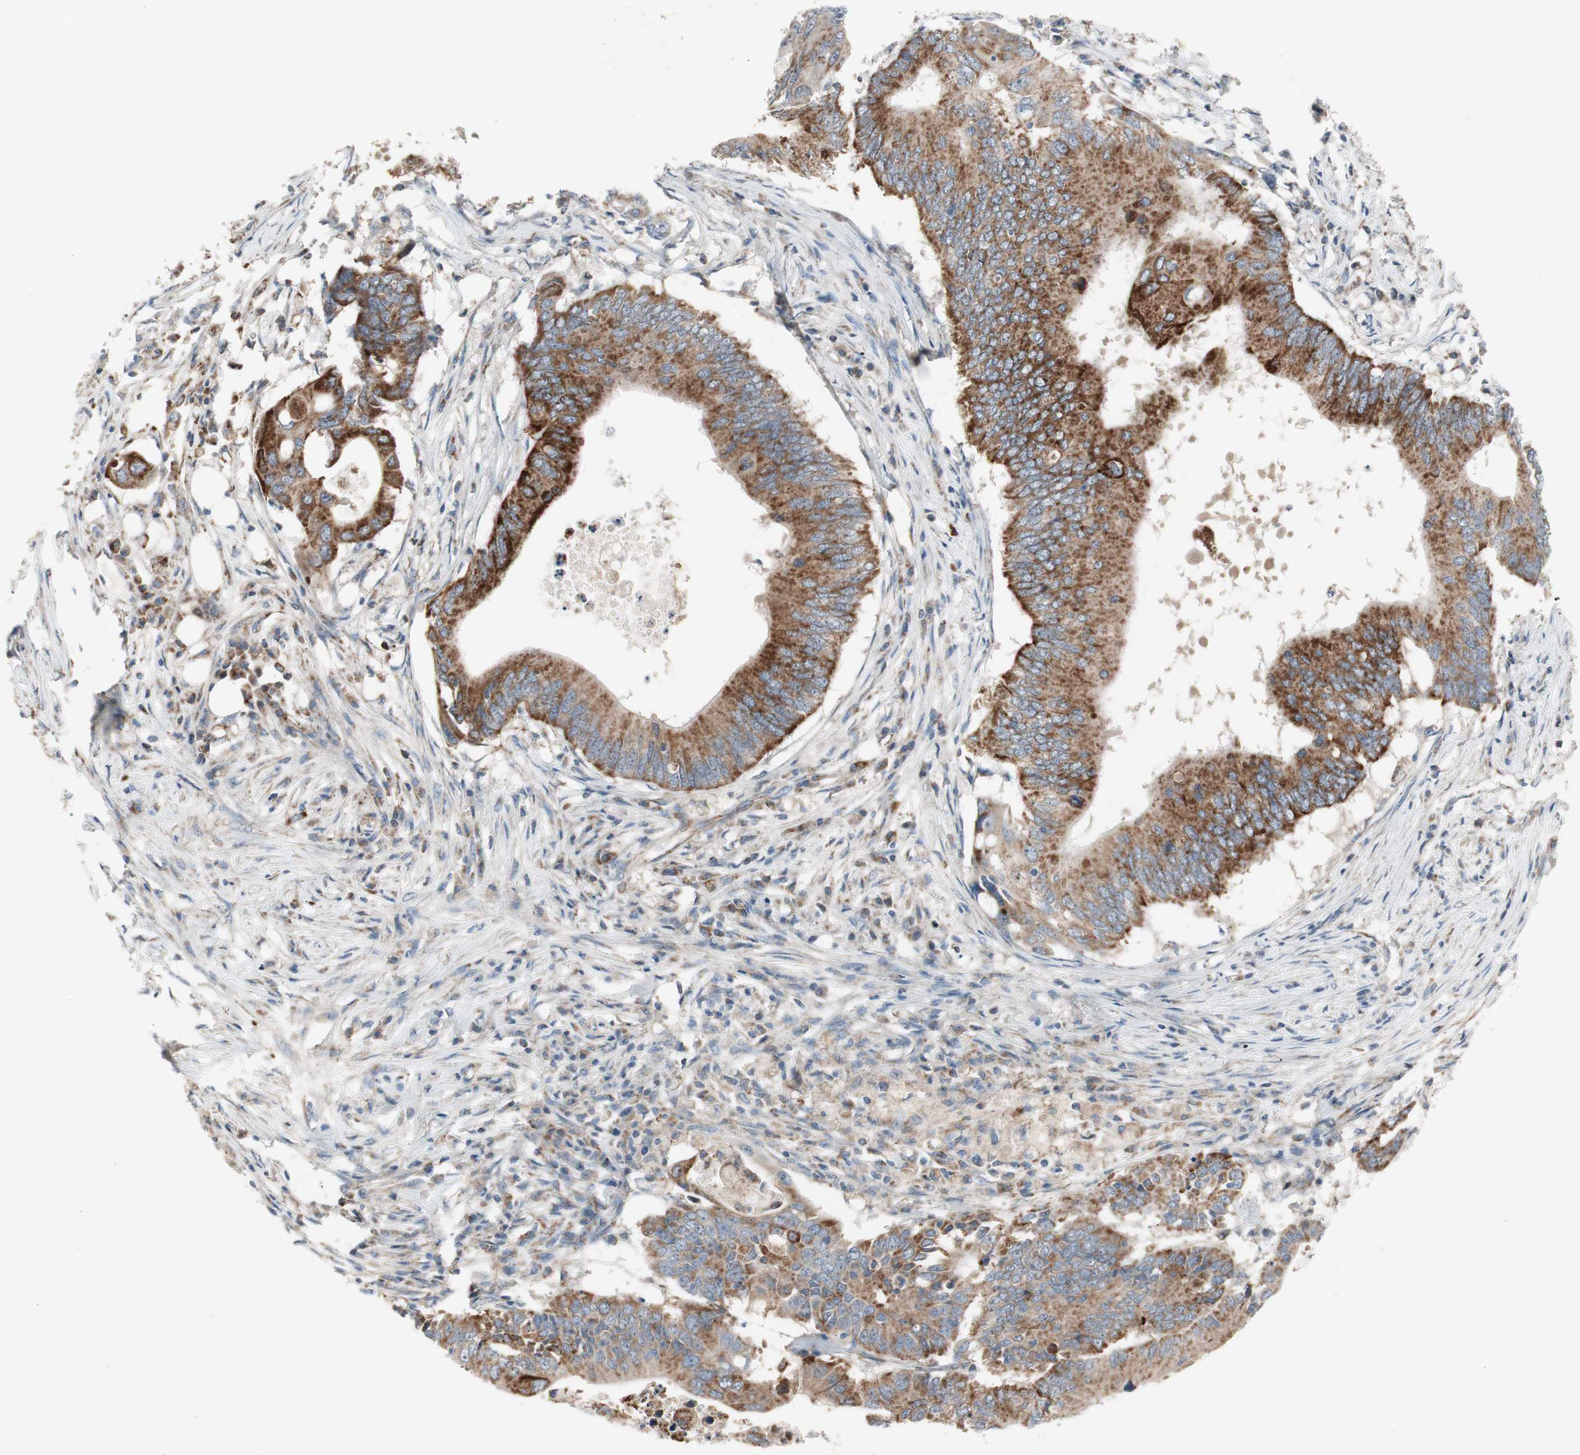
{"staining": {"intensity": "moderate", "quantity": ">75%", "location": "cytoplasmic/membranous"}, "tissue": "colorectal cancer", "cell_type": "Tumor cells", "image_type": "cancer", "snomed": [{"axis": "morphology", "description": "Adenocarcinoma, NOS"}, {"axis": "topography", "description": "Colon"}], "caption": "About >75% of tumor cells in human colorectal adenocarcinoma exhibit moderate cytoplasmic/membranous protein staining as visualized by brown immunohistochemical staining.", "gene": "CPT1A", "patient": {"sex": "male", "age": 71}}